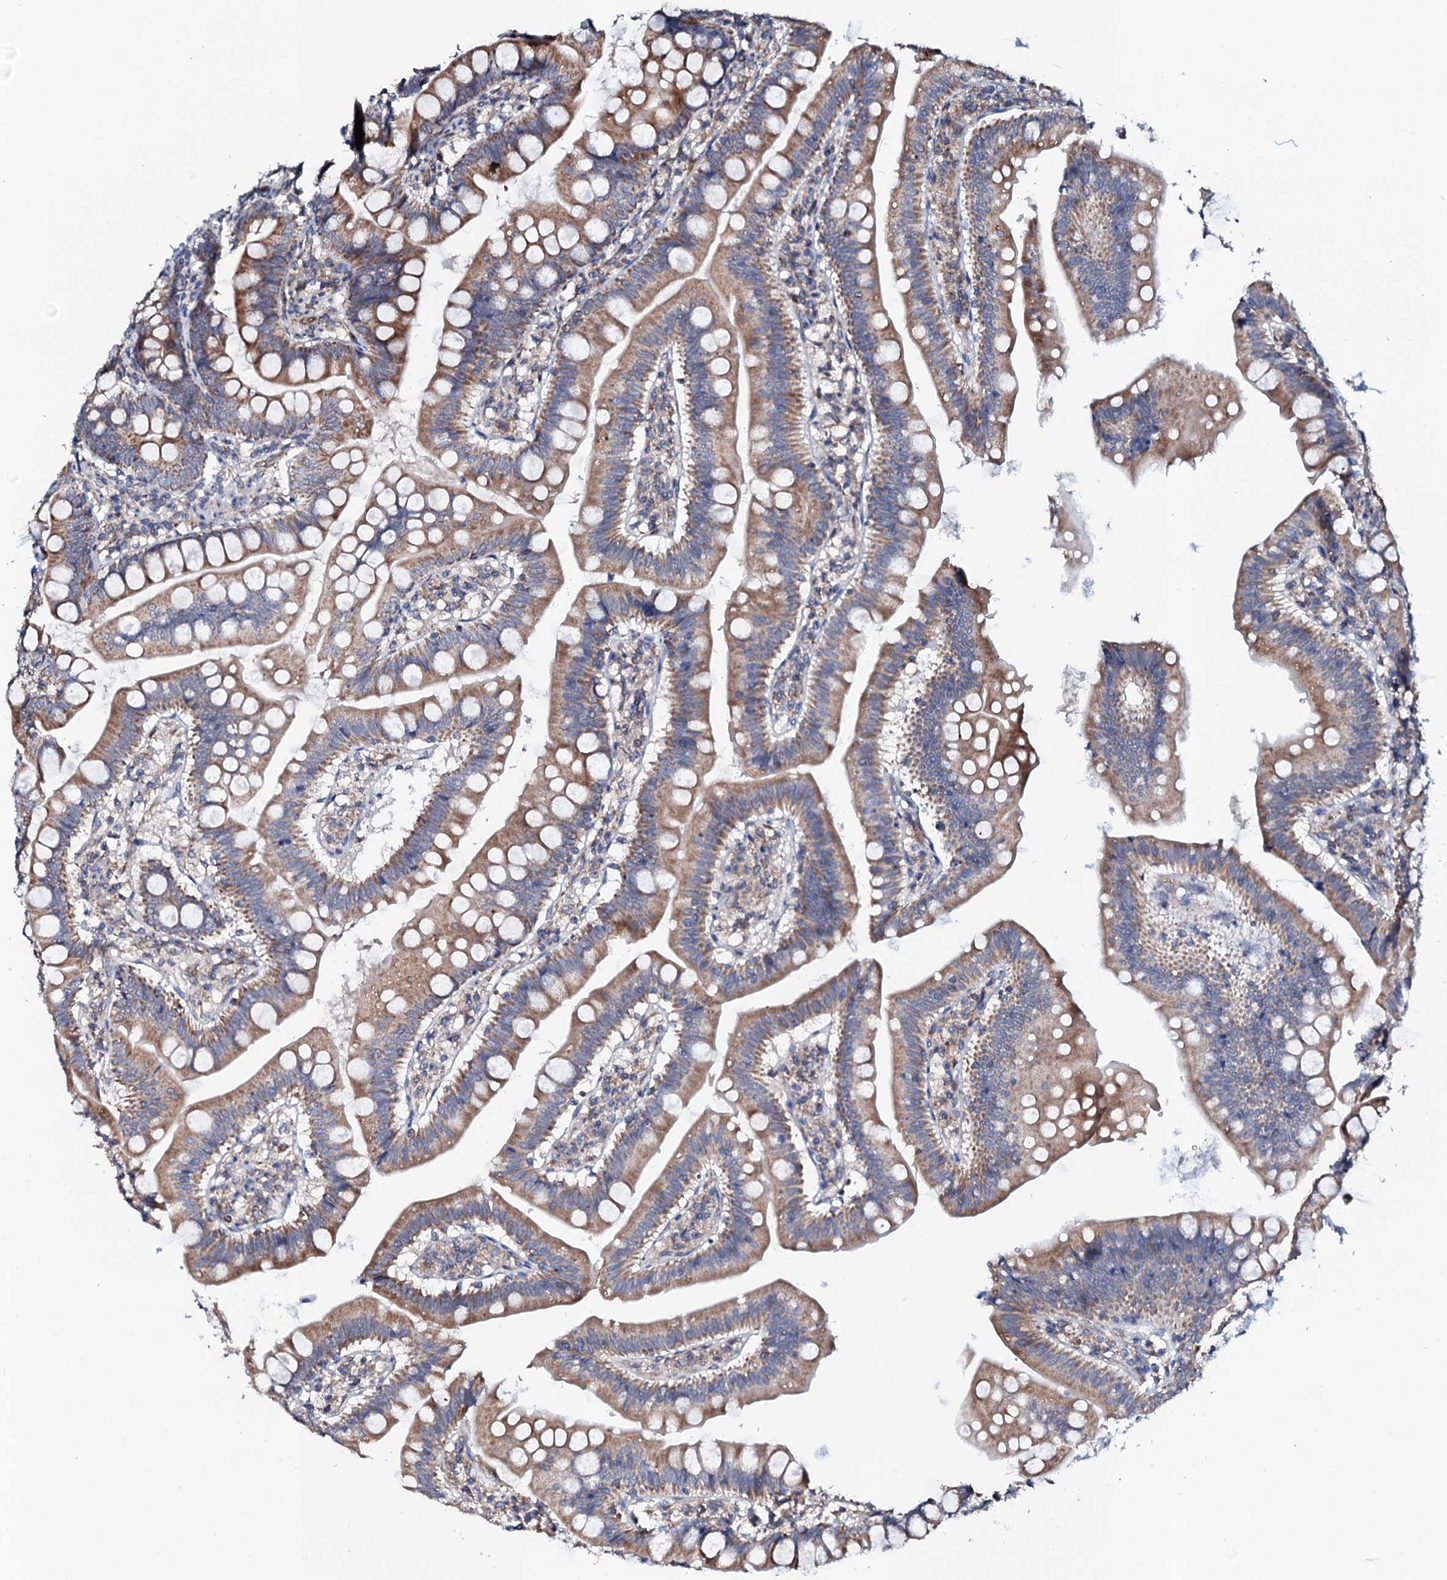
{"staining": {"intensity": "moderate", "quantity": ">75%", "location": "cytoplasmic/membranous"}, "tissue": "small intestine", "cell_type": "Glandular cells", "image_type": "normal", "snomed": [{"axis": "morphology", "description": "Normal tissue, NOS"}, {"axis": "topography", "description": "Small intestine"}], "caption": "This micrograph demonstrates IHC staining of normal small intestine, with medium moderate cytoplasmic/membranous staining in approximately >75% of glandular cells.", "gene": "UBE3C", "patient": {"sex": "male", "age": 7}}